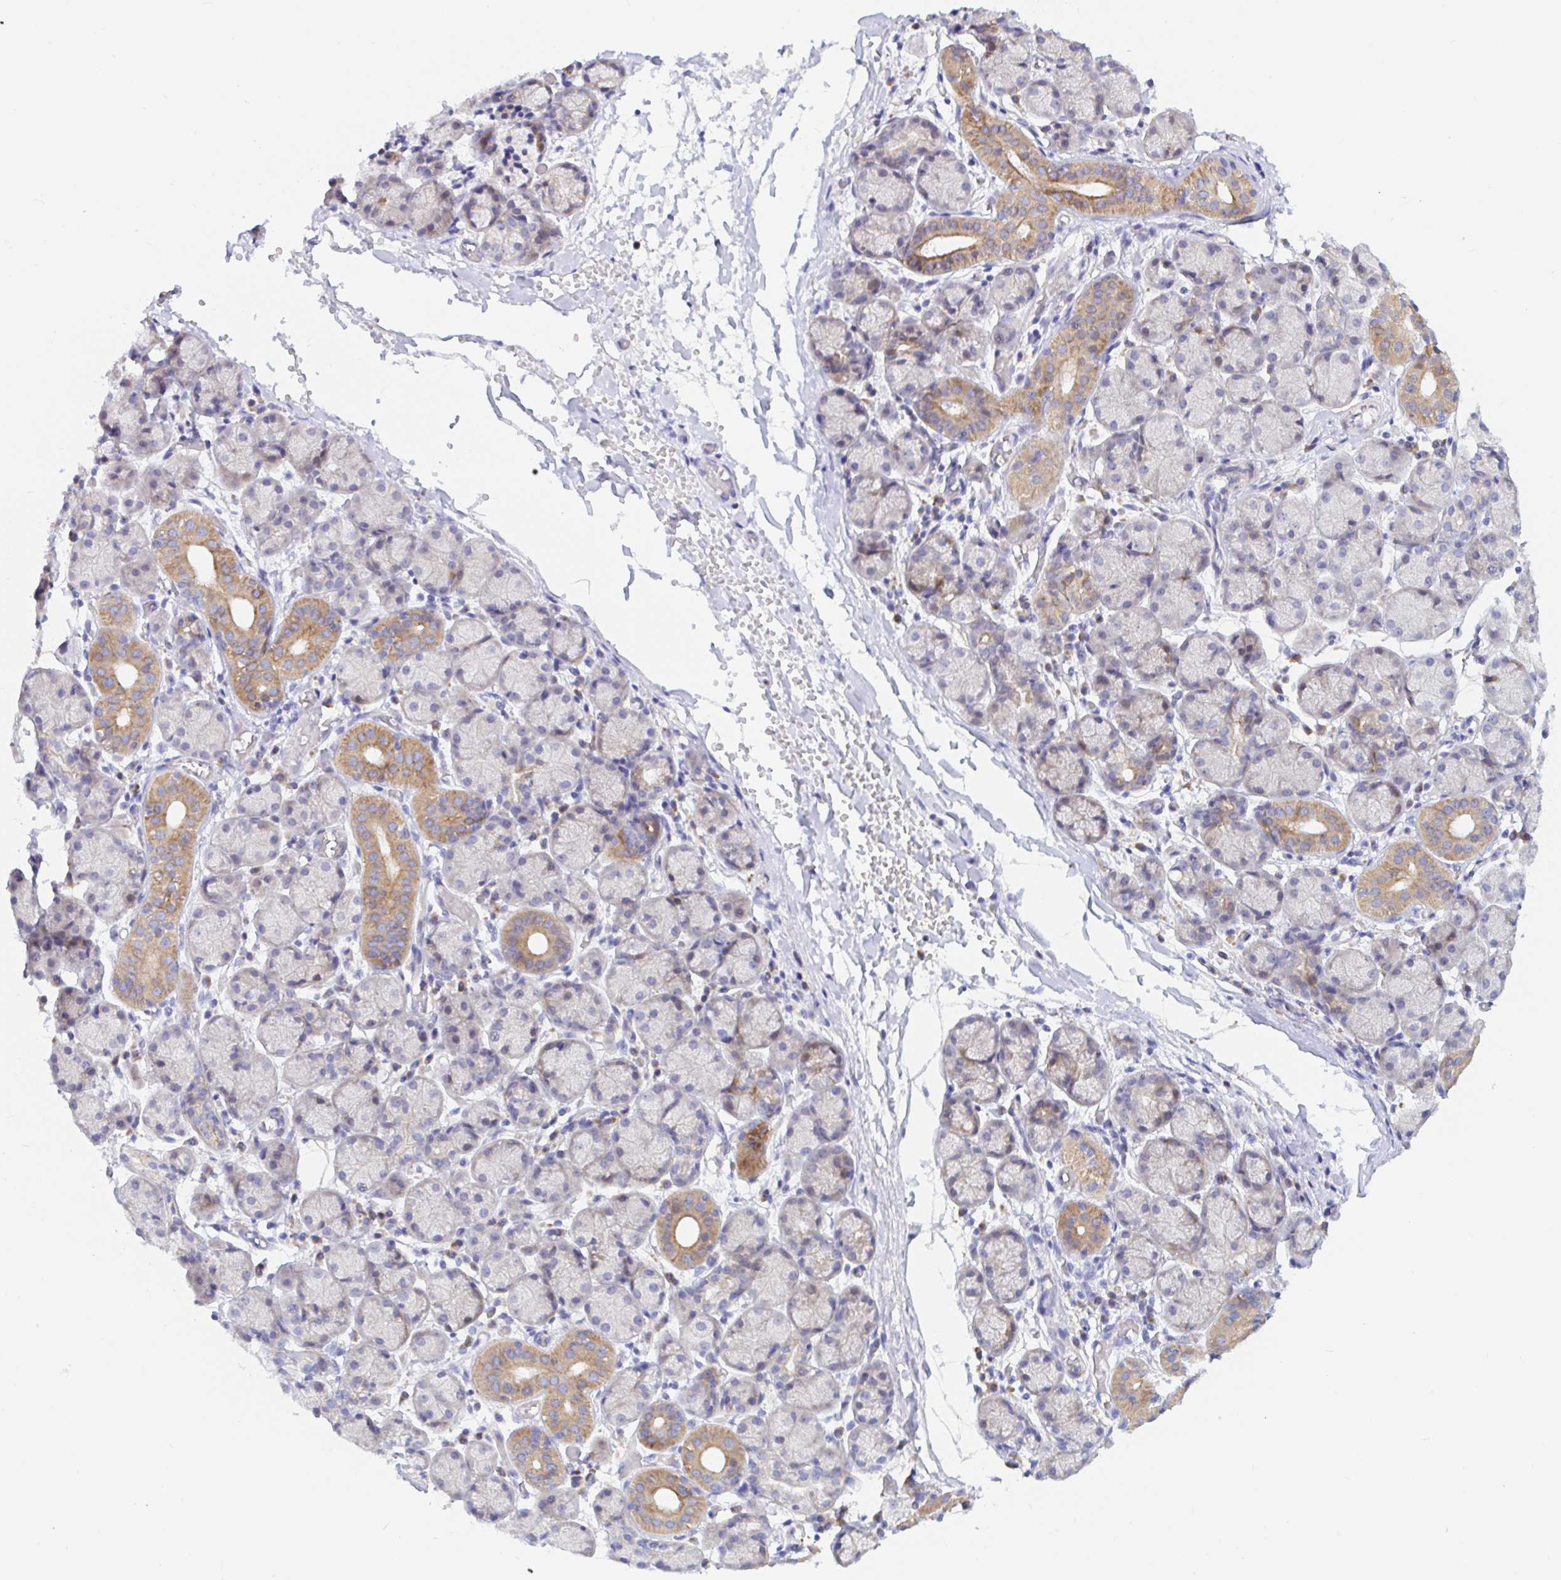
{"staining": {"intensity": "moderate", "quantity": "<25%", "location": "cytoplasmic/membranous"}, "tissue": "salivary gland", "cell_type": "Glandular cells", "image_type": "normal", "snomed": [{"axis": "morphology", "description": "Normal tissue, NOS"}, {"axis": "topography", "description": "Salivary gland"}], "caption": "High-power microscopy captured an immunohistochemistry (IHC) histopathology image of normal salivary gland, revealing moderate cytoplasmic/membranous positivity in about <25% of glandular cells. The protein is shown in brown color, while the nuclei are stained blue.", "gene": "ENSG00000271254", "patient": {"sex": "female", "age": 24}}